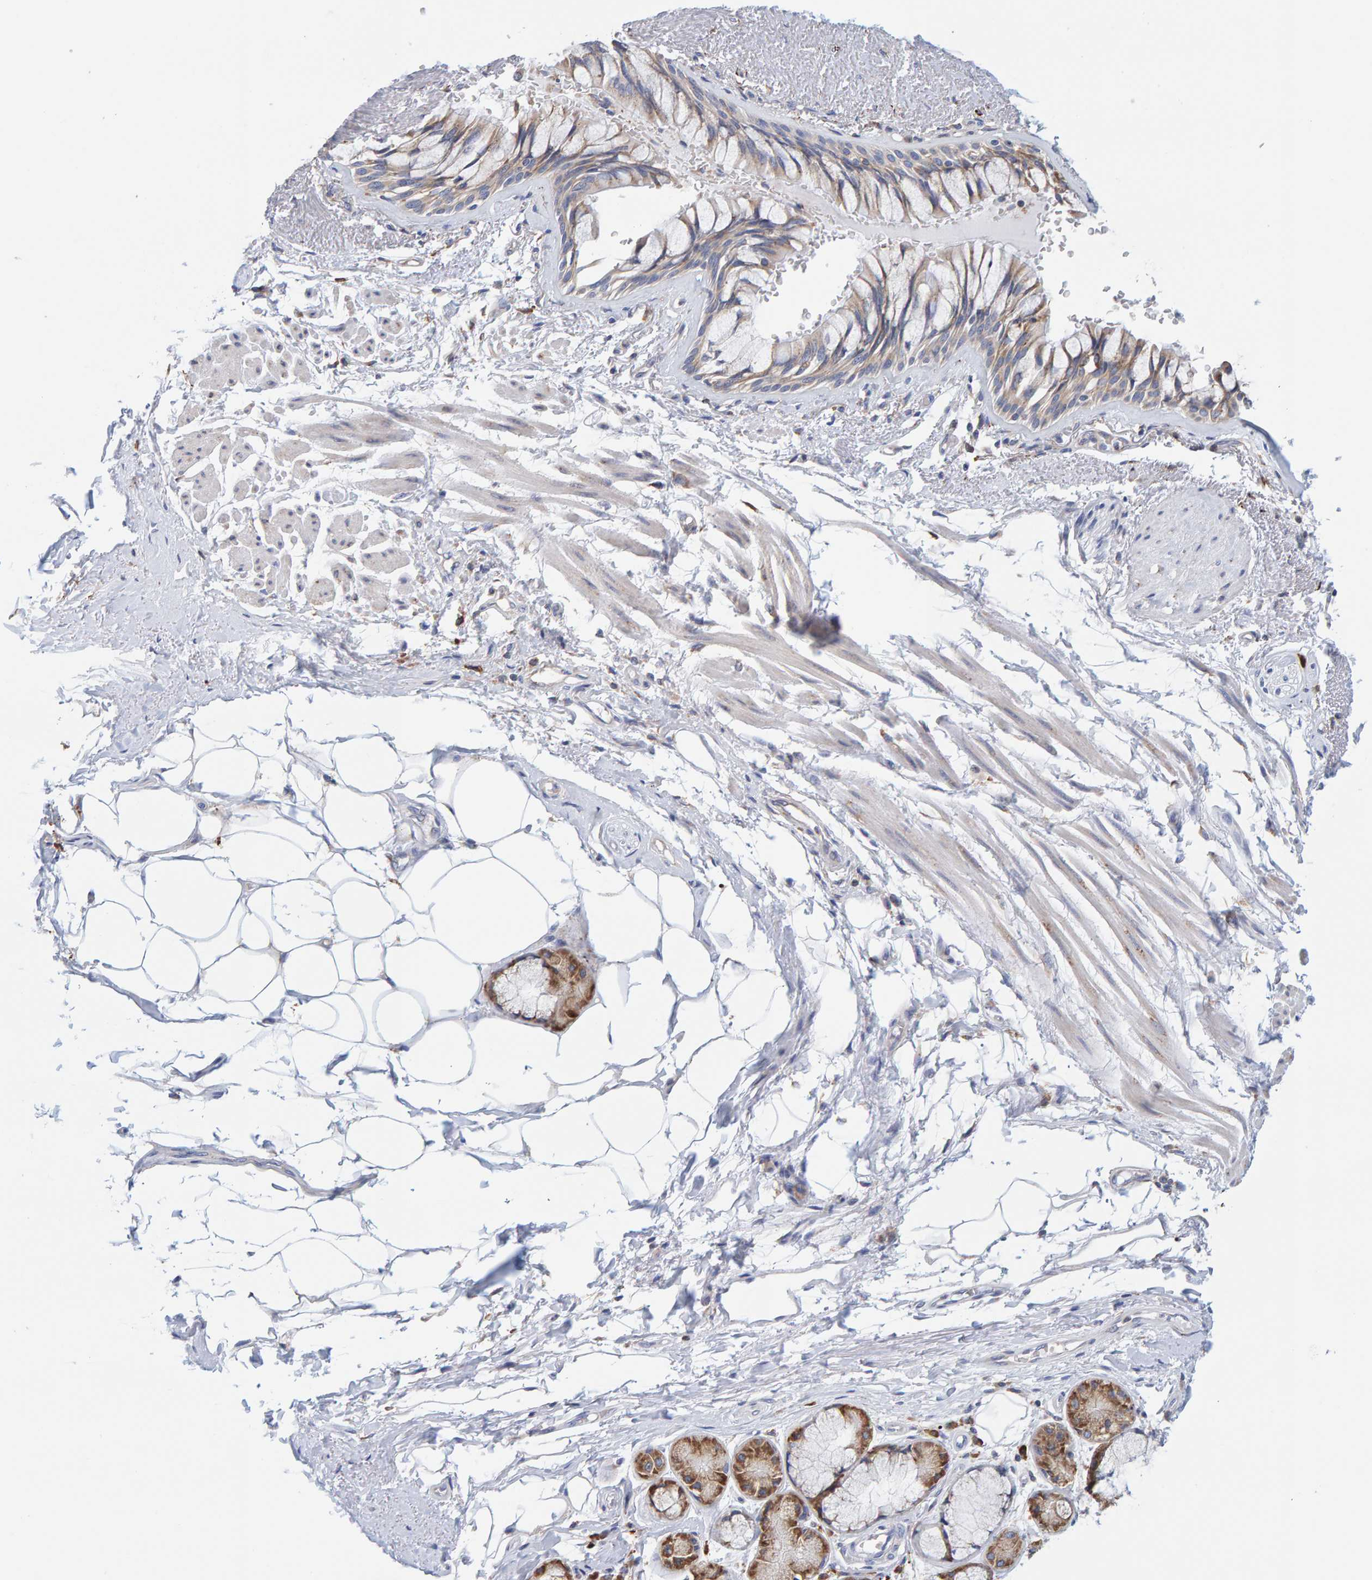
{"staining": {"intensity": "weak", "quantity": ">75%", "location": "cytoplasmic/membranous"}, "tissue": "bronchus", "cell_type": "Respiratory epithelial cells", "image_type": "normal", "snomed": [{"axis": "morphology", "description": "Normal tissue, NOS"}, {"axis": "topography", "description": "Bronchus"}], "caption": "This histopathology image reveals normal bronchus stained with IHC to label a protein in brown. The cytoplasmic/membranous of respiratory epithelial cells show weak positivity for the protein. Nuclei are counter-stained blue.", "gene": "SGPL1", "patient": {"sex": "male", "age": 66}}